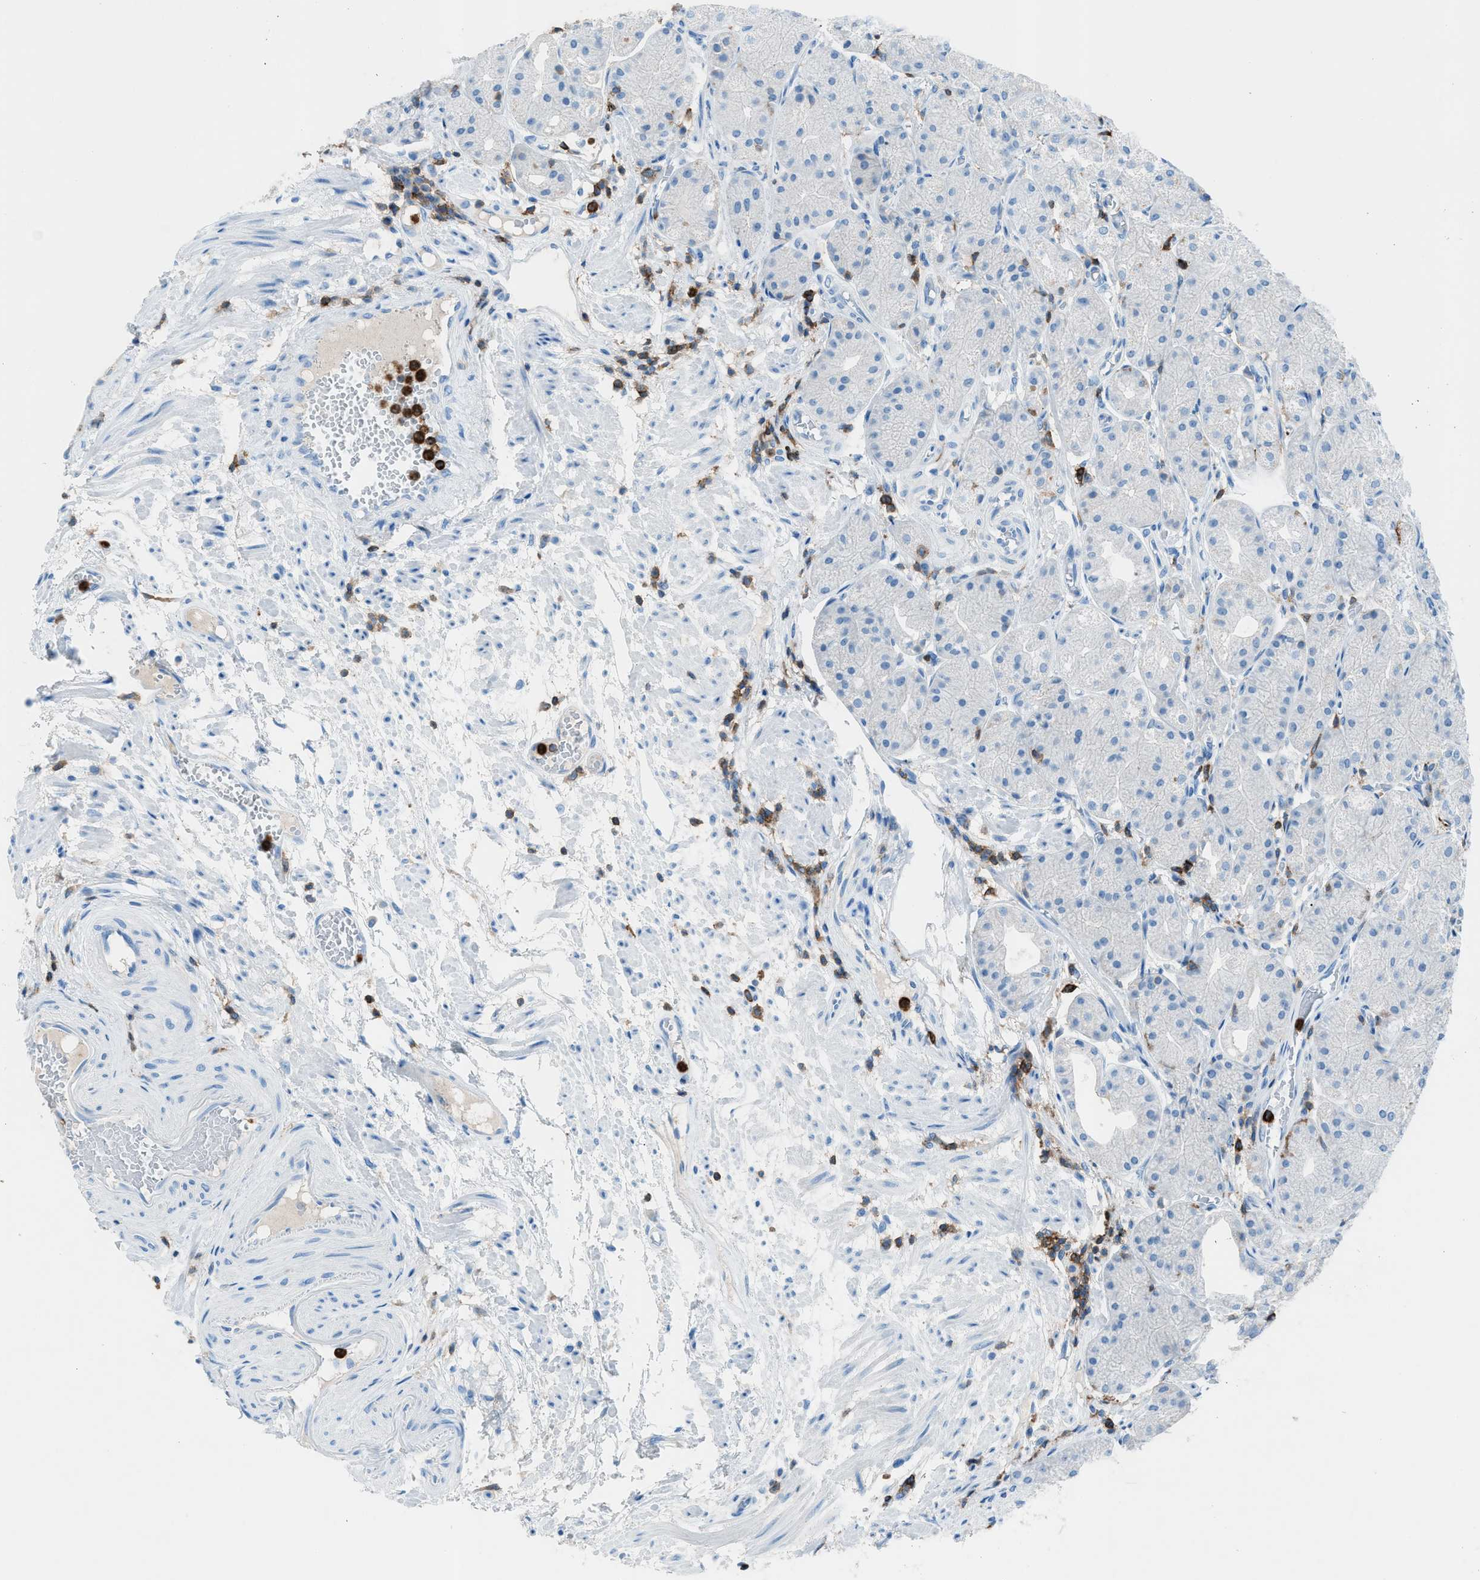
{"staining": {"intensity": "negative", "quantity": "none", "location": "none"}, "tissue": "stomach", "cell_type": "Glandular cells", "image_type": "normal", "snomed": [{"axis": "morphology", "description": "Normal tissue, NOS"}, {"axis": "topography", "description": "Stomach, upper"}], "caption": "The image shows no significant positivity in glandular cells of stomach. The staining is performed using DAB (3,3'-diaminobenzidine) brown chromogen with nuclei counter-stained in using hematoxylin.", "gene": "ITGB2", "patient": {"sex": "male", "age": 72}}